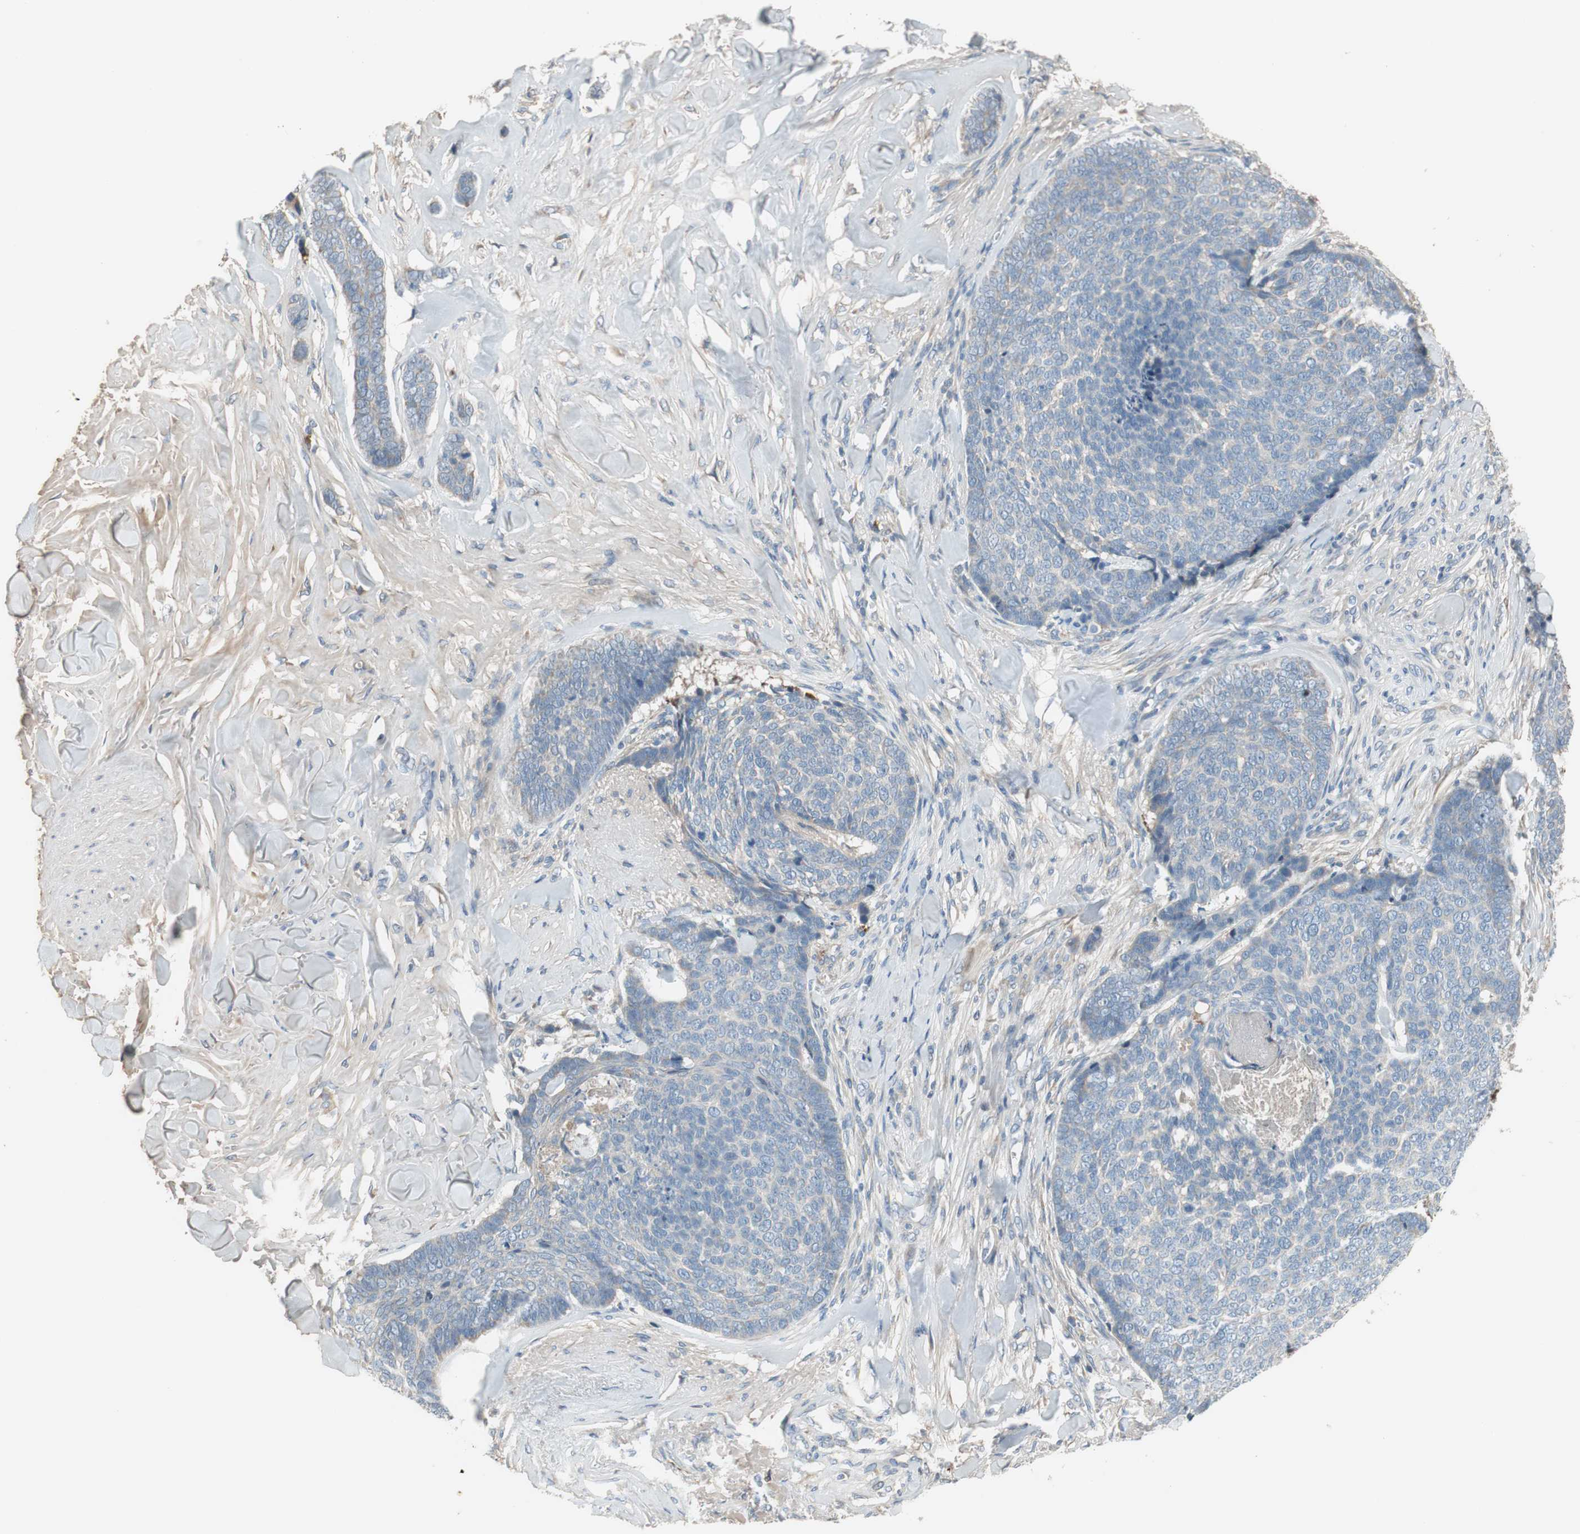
{"staining": {"intensity": "negative", "quantity": "none", "location": "none"}, "tissue": "skin cancer", "cell_type": "Tumor cells", "image_type": "cancer", "snomed": [{"axis": "morphology", "description": "Basal cell carcinoma"}, {"axis": "topography", "description": "Skin"}], "caption": "Skin cancer was stained to show a protein in brown. There is no significant staining in tumor cells.", "gene": "C4A", "patient": {"sex": "male", "age": 84}}